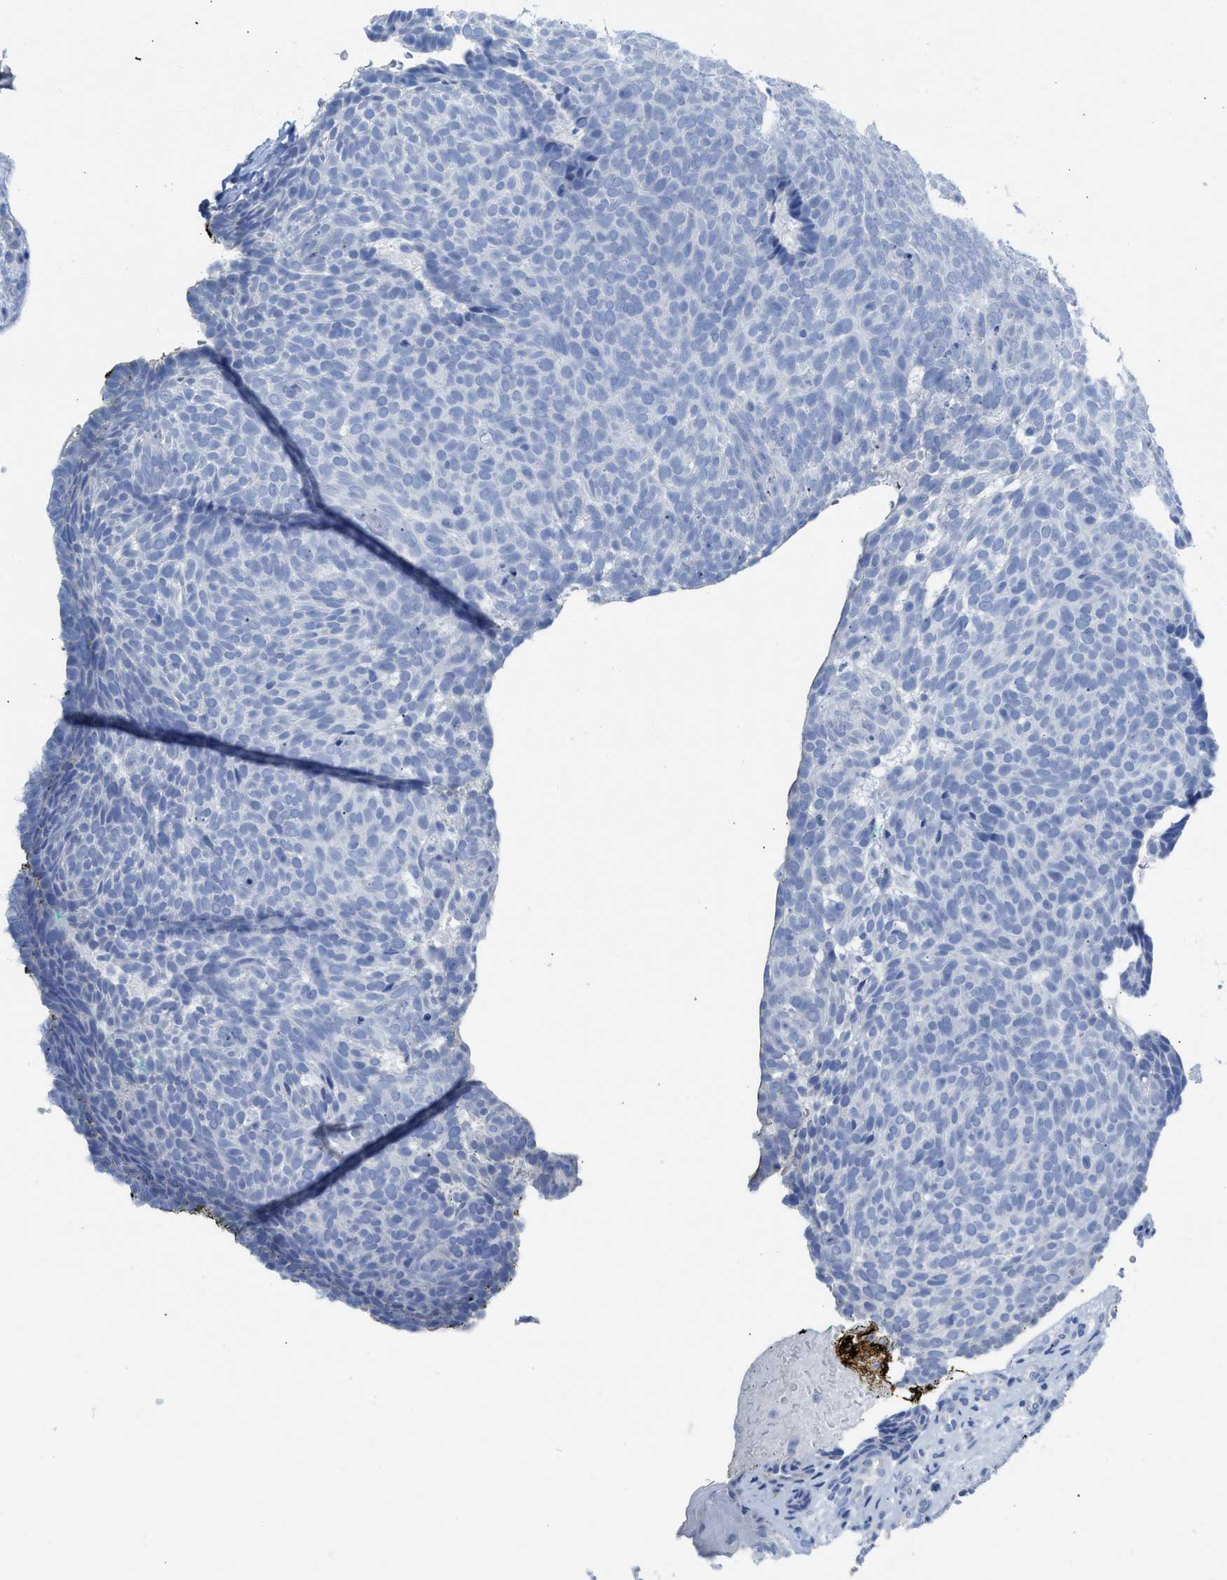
{"staining": {"intensity": "negative", "quantity": "none", "location": "none"}, "tissue": "skin cancer", "cell_type": "Tumor cells", "image_type": "cancer", "snomed": [{"axis": "morphology", "description": "Basal cell carcinoma"}, {"axis": "topography", "description": "Skin"}], "caption": "DAB (3,3'-diaminobenzidine) immunohistochemical staining of skin cancer displays no significant expression in tumor cells. The staining was performed using DAB (3,3'-diaminobenzidine) to visualize the protein expression in brown, while the nuclei were stained in blue with hematoxylin (Magnification: 20x).", "gene": "CPA1", "patient": {"sex": "male", "age": 61}}